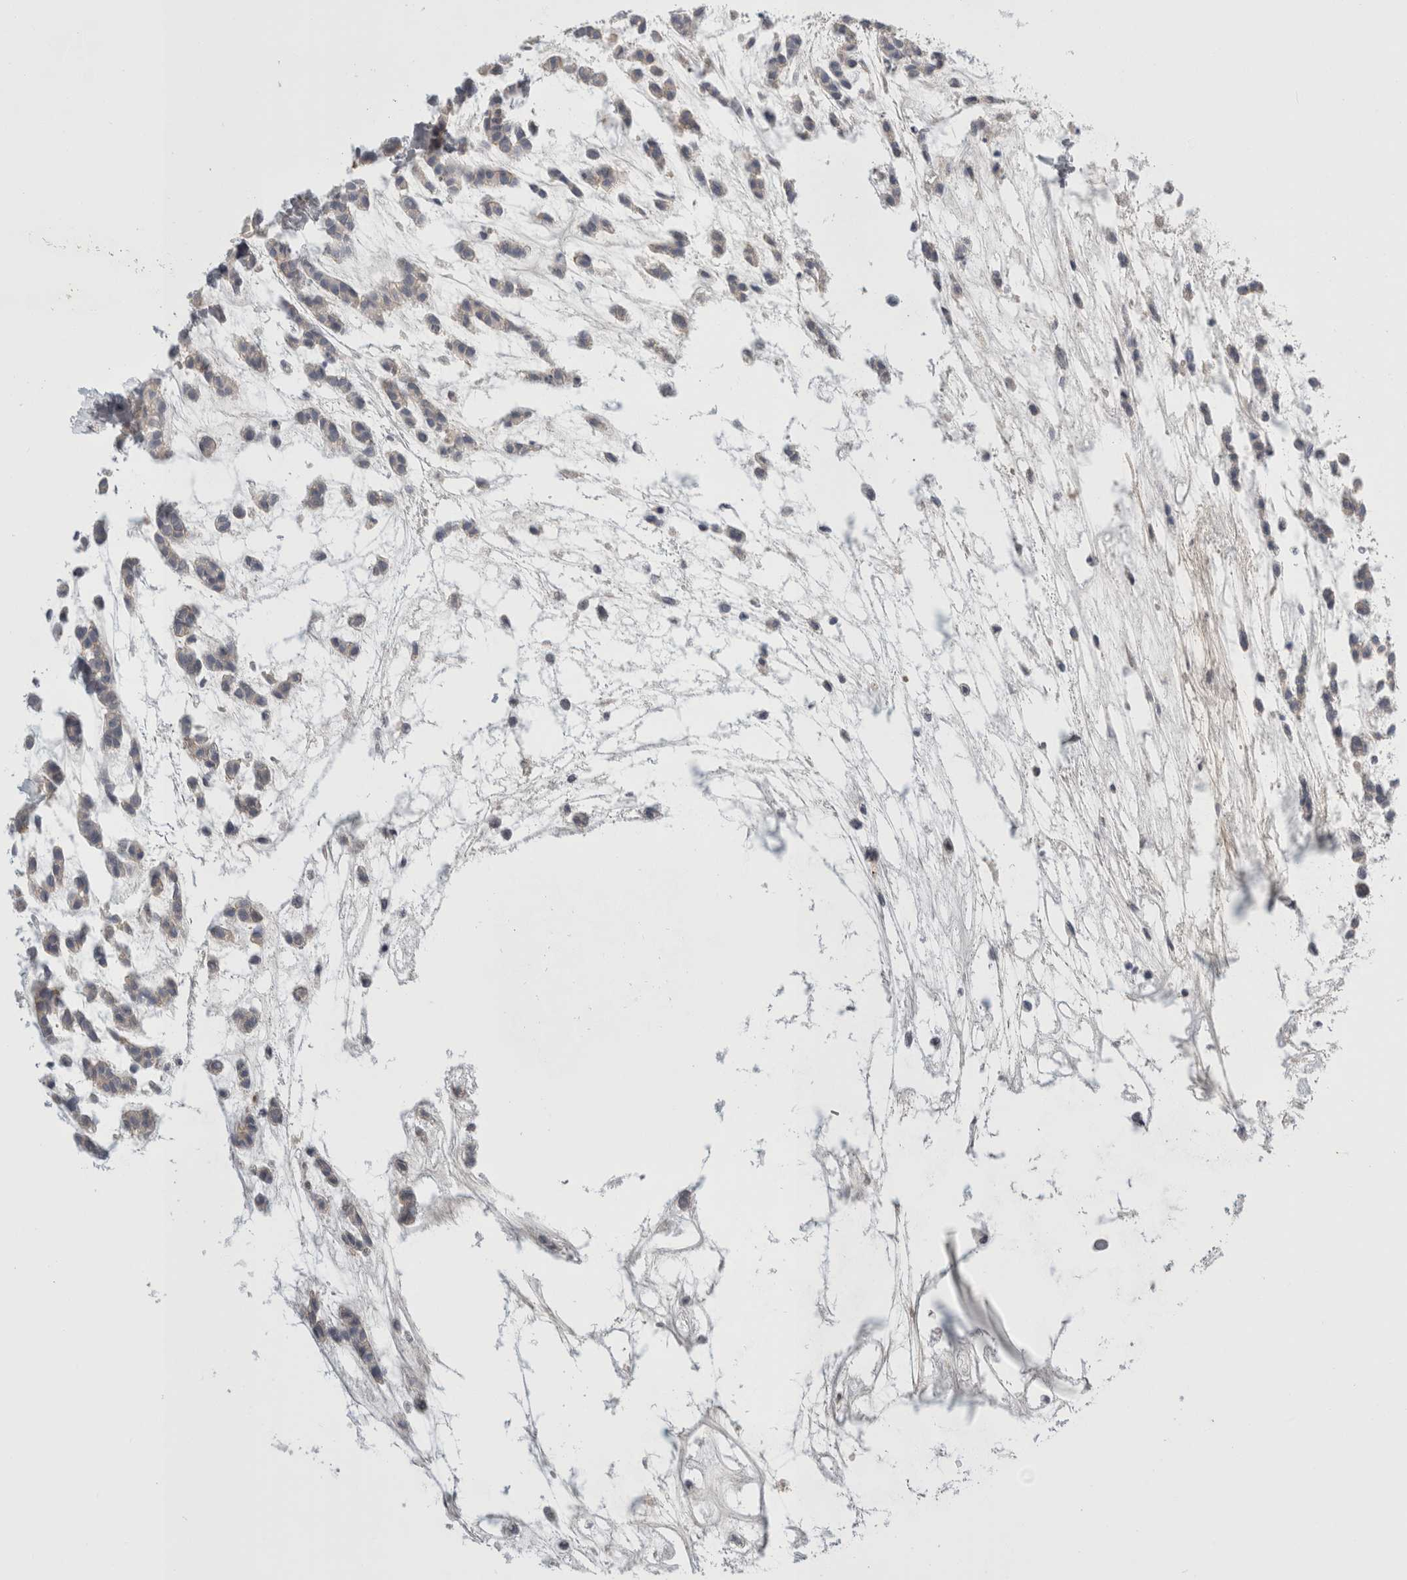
{"staining": {"intensity": "weak", "quantity": "<25%", "location": "cytoplasmic/membranous"}, "tissue": "head and neck cancer", "cell_type": "Tumor cells", "image_type": "cancer", "snomed": [{"axis": "morphology", "description": "Adenocarcinoma, NOS"}, {"axis": "morphology", "description": "Adenoma, NOS"}, {"axis": "topography", "description": "Head-Neck"}], "caption": "Immunohistochemical staining of adenoma (head and neck) displays no significant expression in tumor cells. The staining is performed using DAB brown chromogen with nuclei counter-stained in using hematoxylin.", "gene": "VANGL1", "patient": {"sex": "female", "age": 55}}